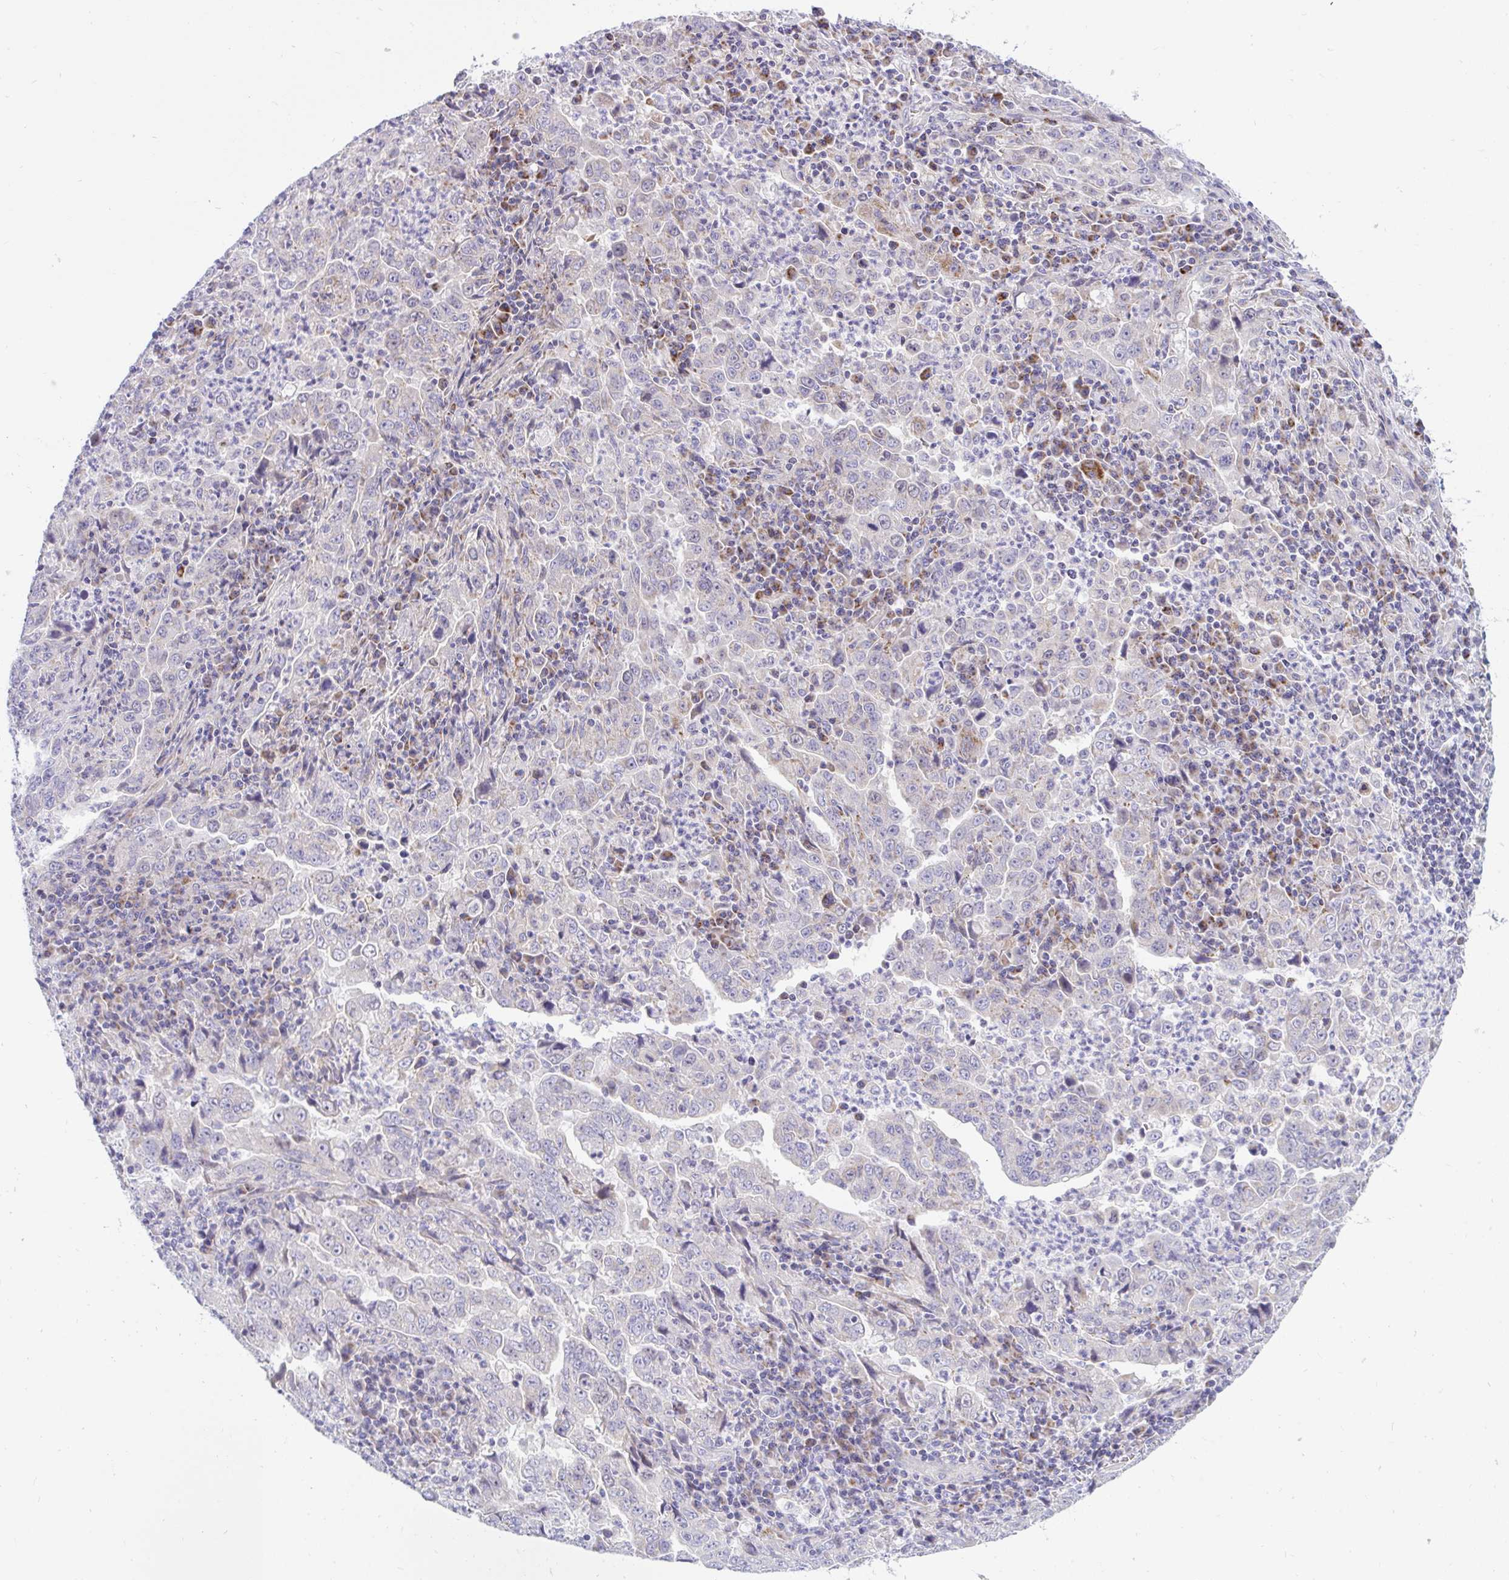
{"staining": {"intensity": "negative", "quantity": "none", "location": "none"}, "tissue": "lung cancer", "cell_type": "Tumor cells", "image_type": "cancer", "snomed": [{"axis": "morphology", "description": "Adenocarcinoma, NOS"}, {"axis": "topography", "description": "Lung"}], "caption": "Tumor cells are negative for protein expression in human lung cancer (adenocarcinoma).", "gene": "DTX3", "patient": {"sex": "male", "age": 67}}